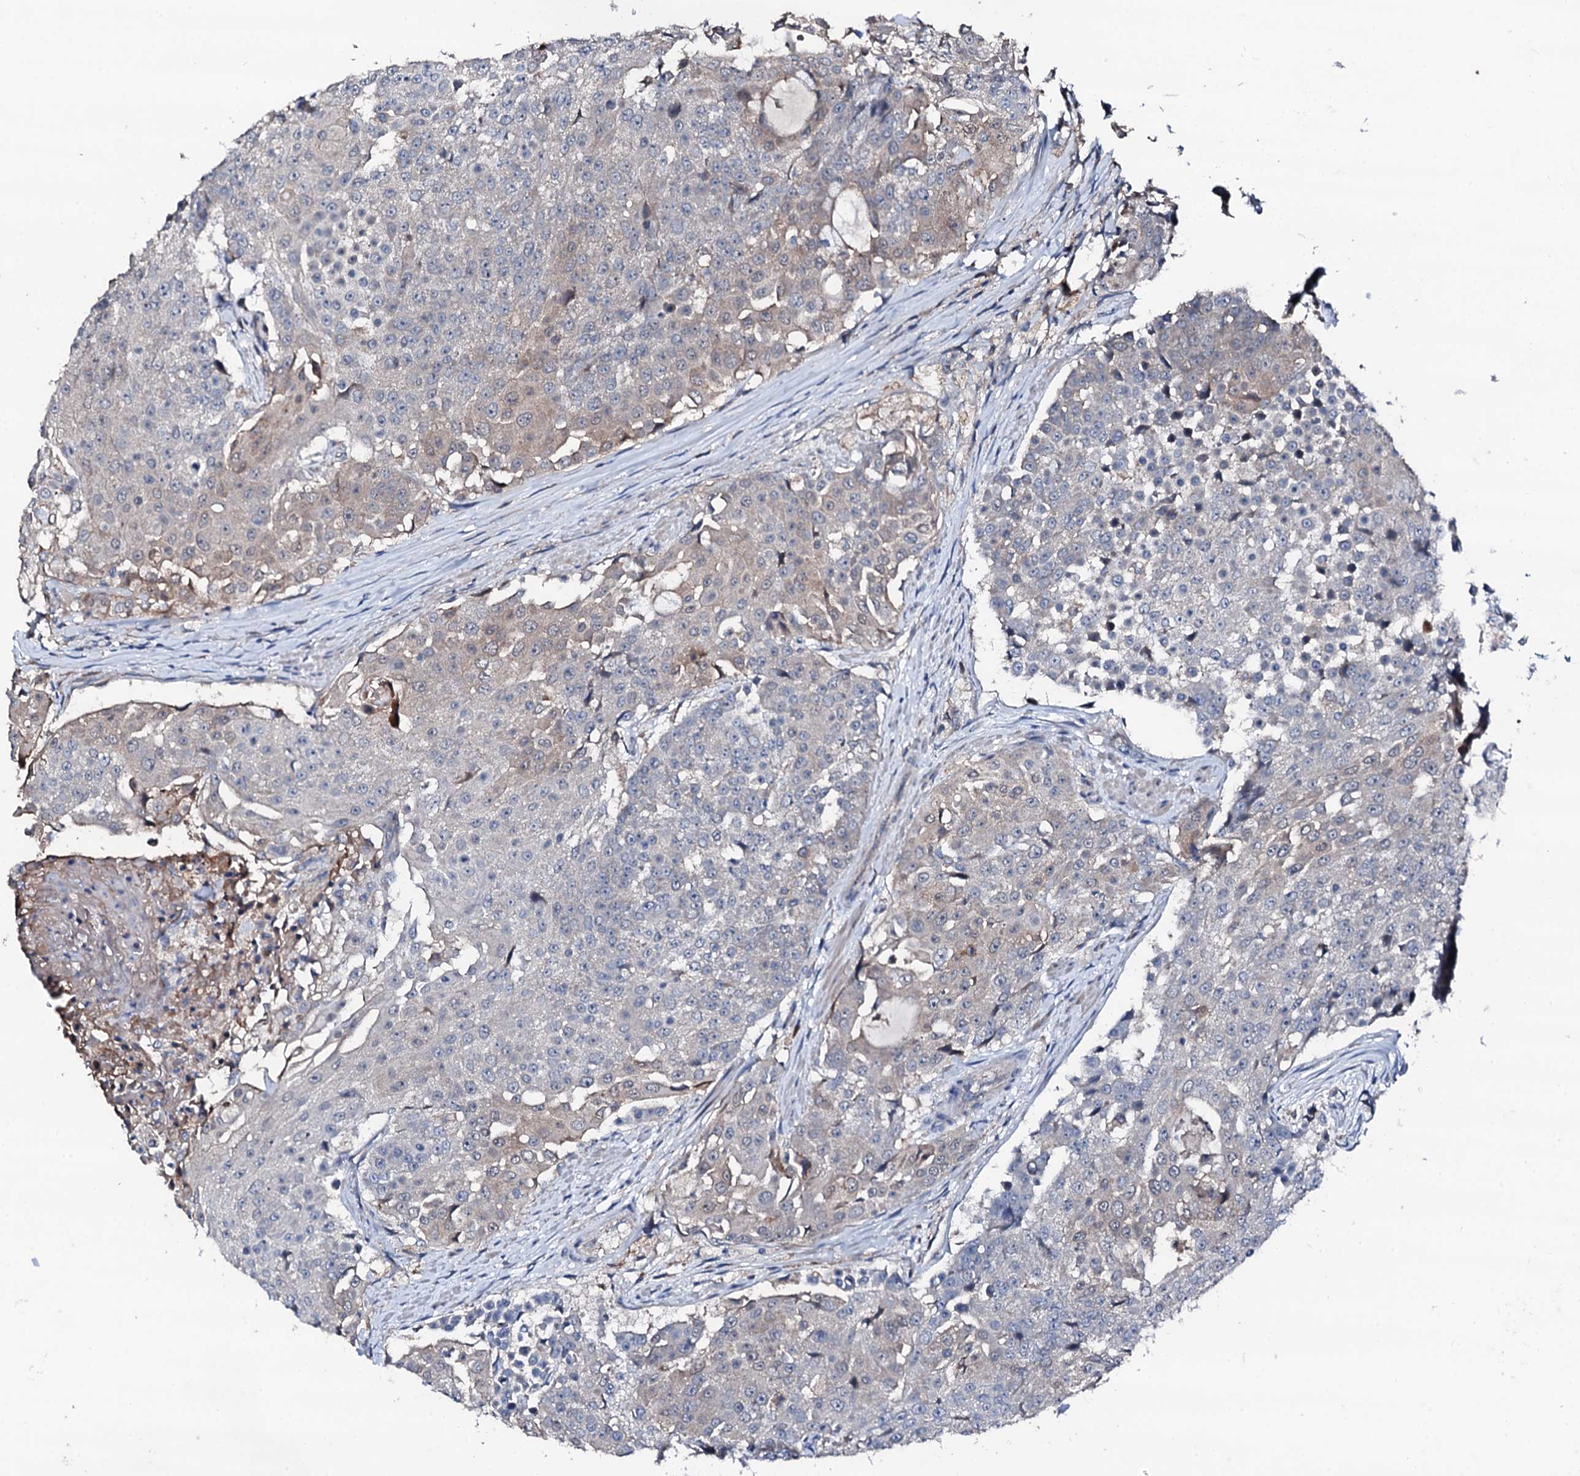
{"staining": {"intensity": "weak", "quantity": "<25%", "location": "cytoplasmic/membranous"}, "tissue": "urothelial cancer", "cell_type": "Tumor cells", "image_type": "cancer", "snomed": [{"axis": "morphology", "description": "Urothelial carcinoma, High grade"}, {"axis": "topography", "description": "Urinary bladder"}], "caption": "Immunohistochemistry (IHC) photomicrograph of neoplastic tissue: human urothelial cancer stained with DAB shows no significant protein expression in tumor cells. (DAB immunohistochemistry visualized using brightfield microscopy, high magnification).", "gene": "TRAFD1", "patient": {"sex": "female", "age": 63}}